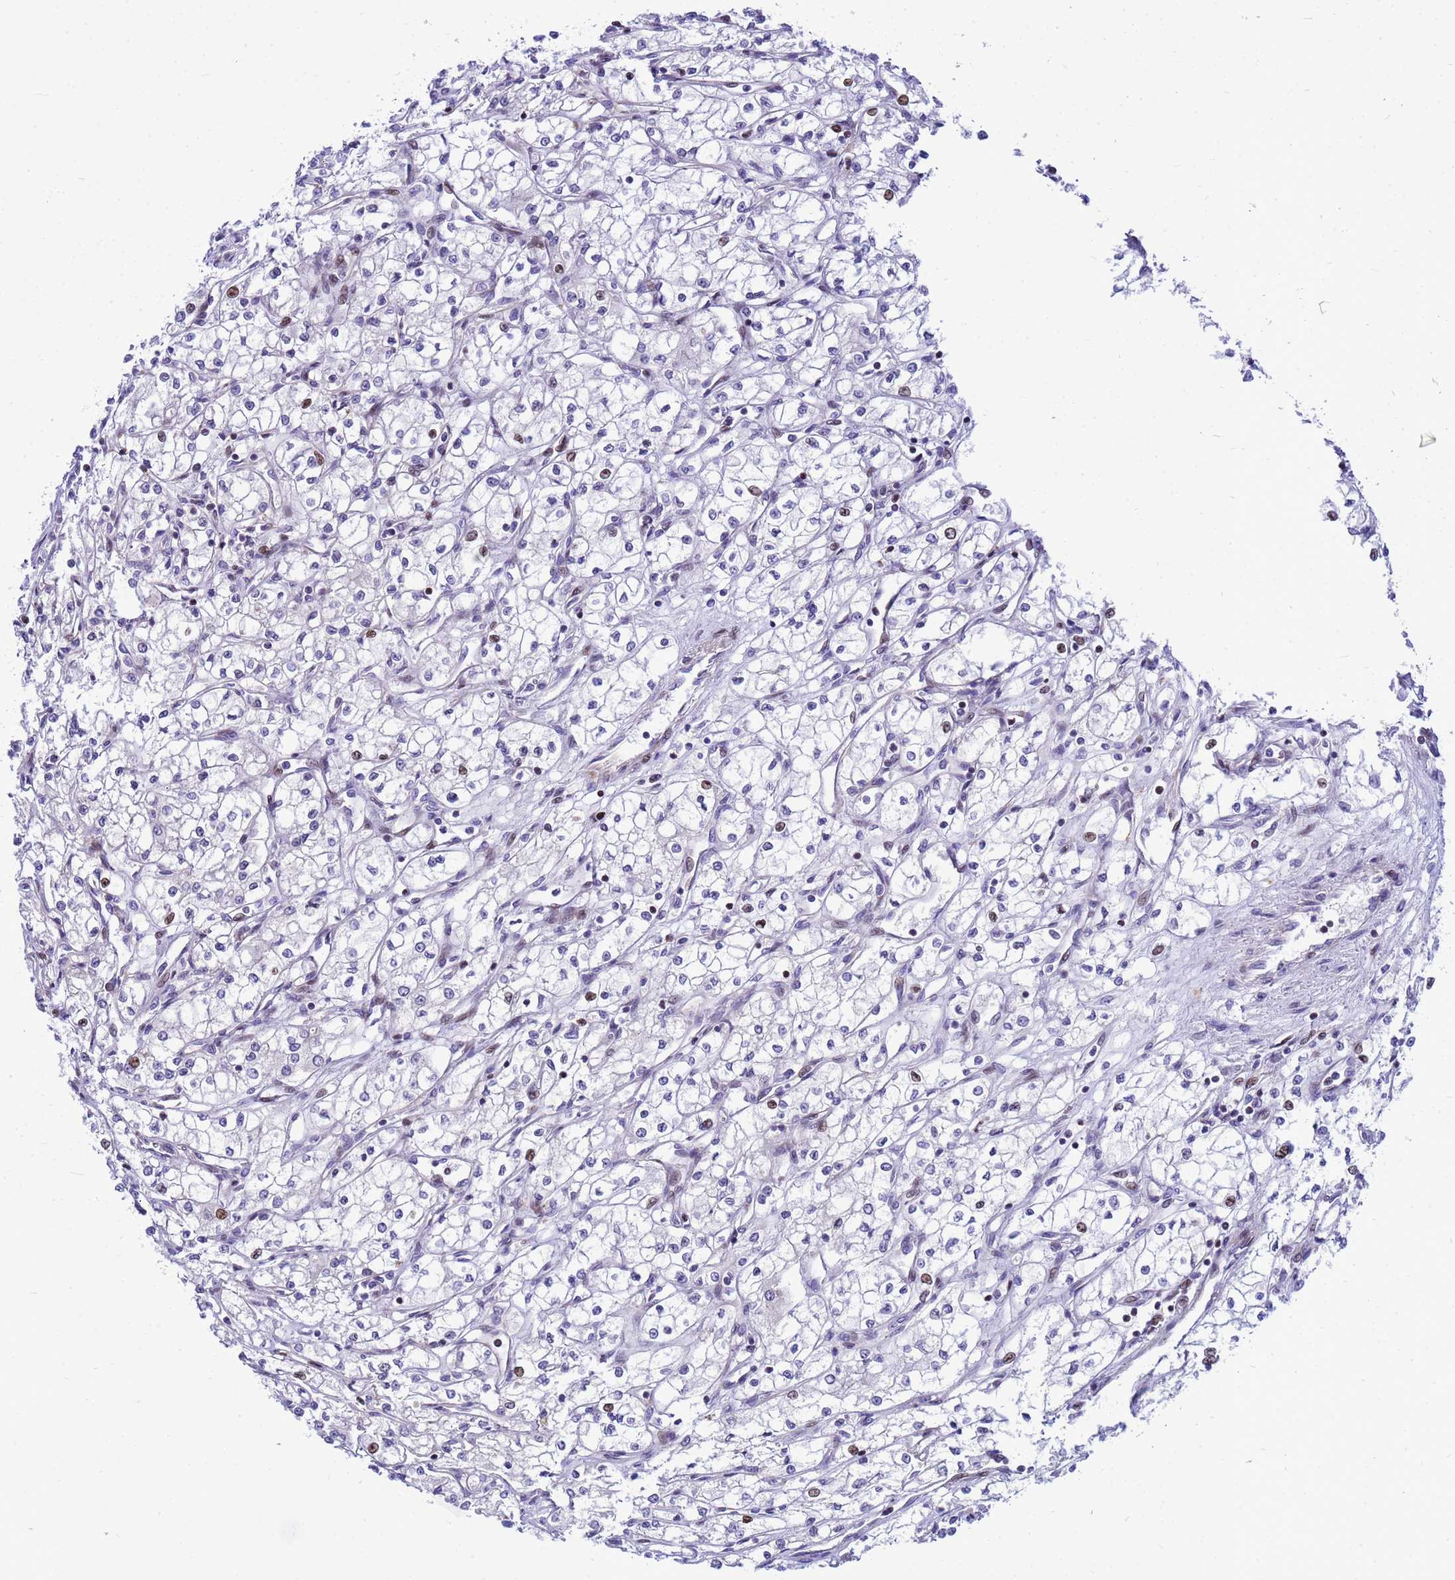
{"staining": {"intensity": "negative", "quantity": "none", "location": "none"}, "tissue": "renal cancer", "cell_type": "Tumor cells", "image_type": "cancer", "snomed": [{"axis": "morphology", "description": "Adenocarcinoma, NOS"}, {"axis": "topography", "description": "Kidney"}], "caption": "High magnification brightfield microscopy of renal cancer stained with DAB (brown) and counterstained with hematoxylin (blue): tumor cells show no significant expression. The staining was performed using DAB to visualize the protein expression in brown, while the nuclei were stained in blue with hematoxylin (Magnification: 20x).", "gene": "ADAMTS7", "patient": {"sex": "male", "age": 59}}